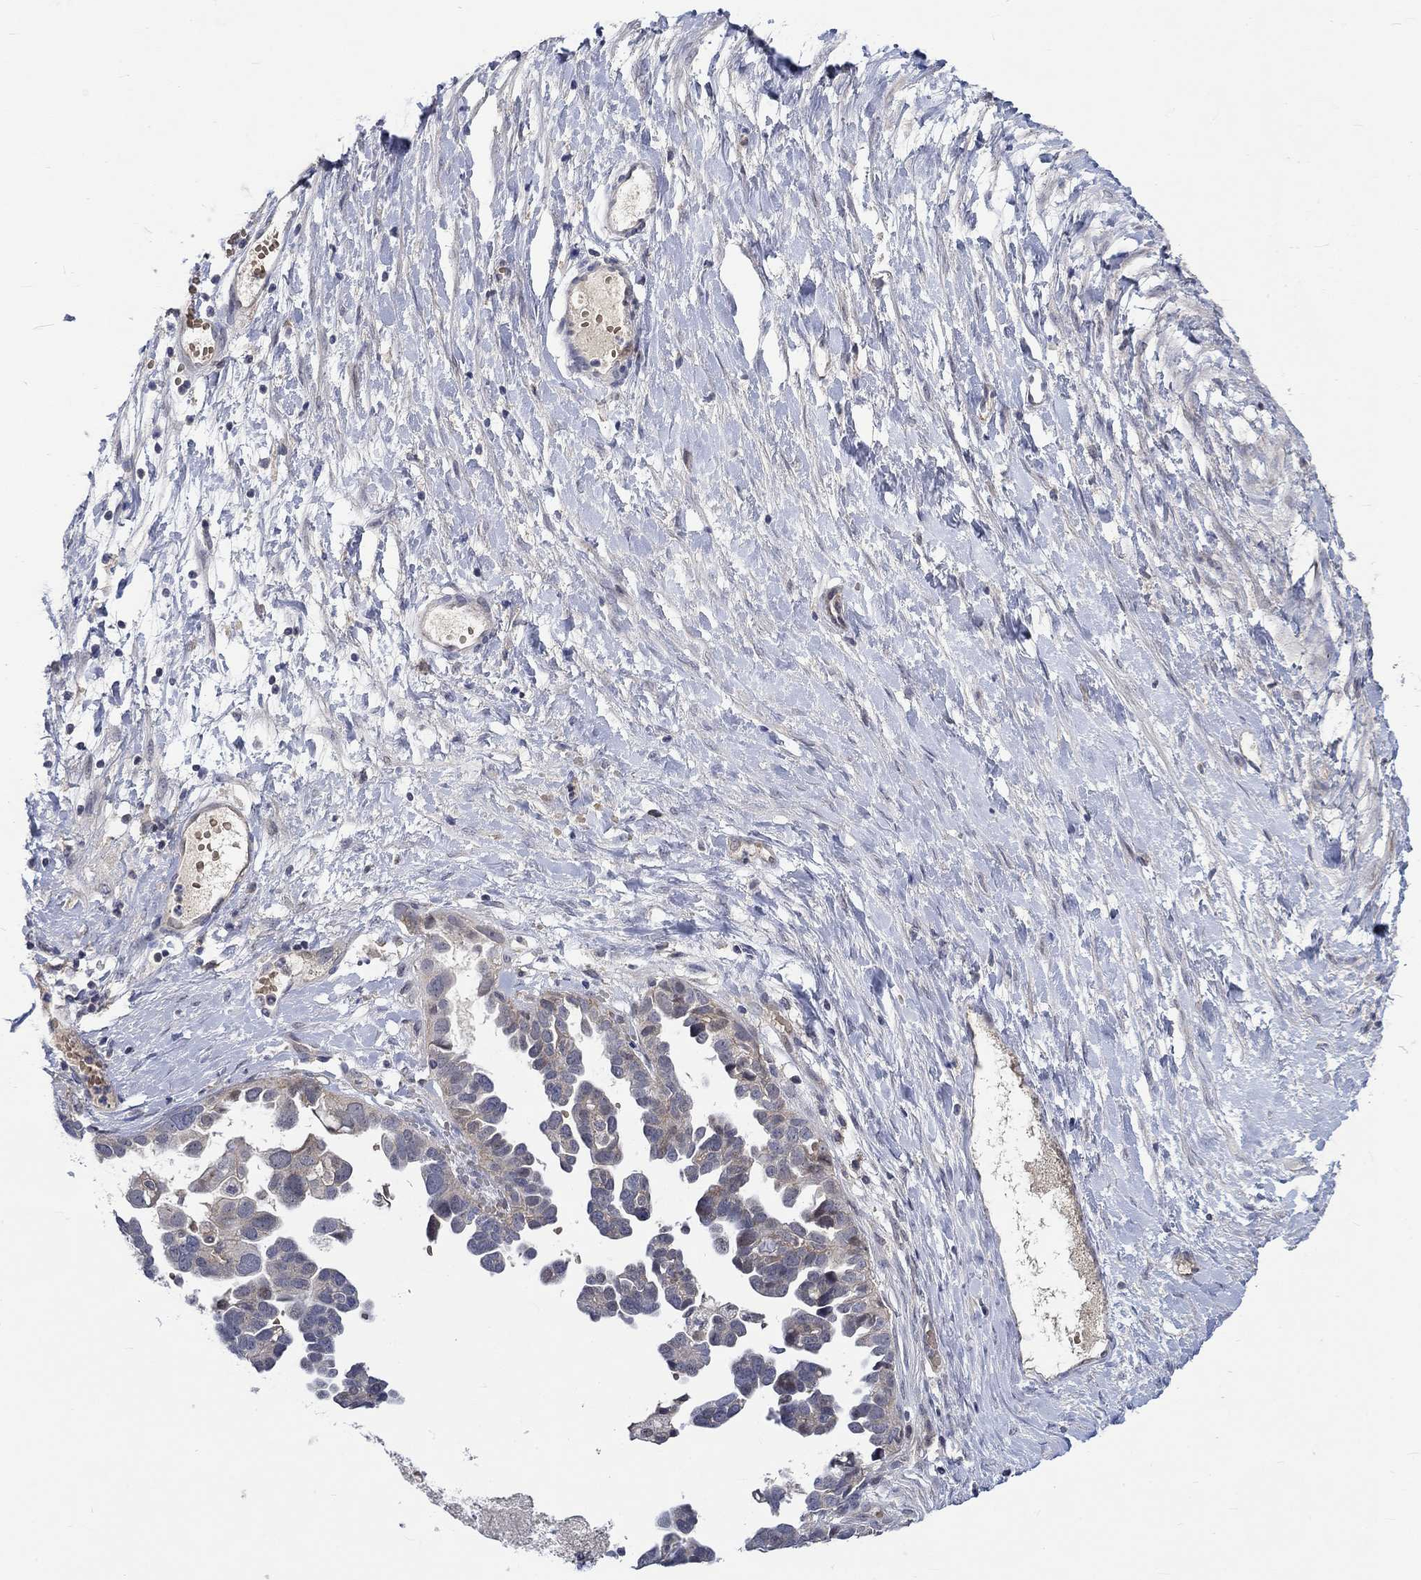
{"staining": {"intensity": "moderate", "quantity": "<25%", "location": "cytoplasmic/membranous"}, "tissue": "ovarian cancer", "cell_type": "Tumor cells", "image_type": "cancer", "snomed": [{"axis": "morphology", "description": "Cystadenocarcinoma, serous, NOS"}, {"axis": "topography", "description": "Ovary"}], "caption": "A brown stain shows moderate cytoplasmic/membranous positivity of a protein in human ovarian cancer (serous cystadenocarcinoma) tumor cells.", "gene": "WASF1", "patient": {"sex": "female", "age": 54}}